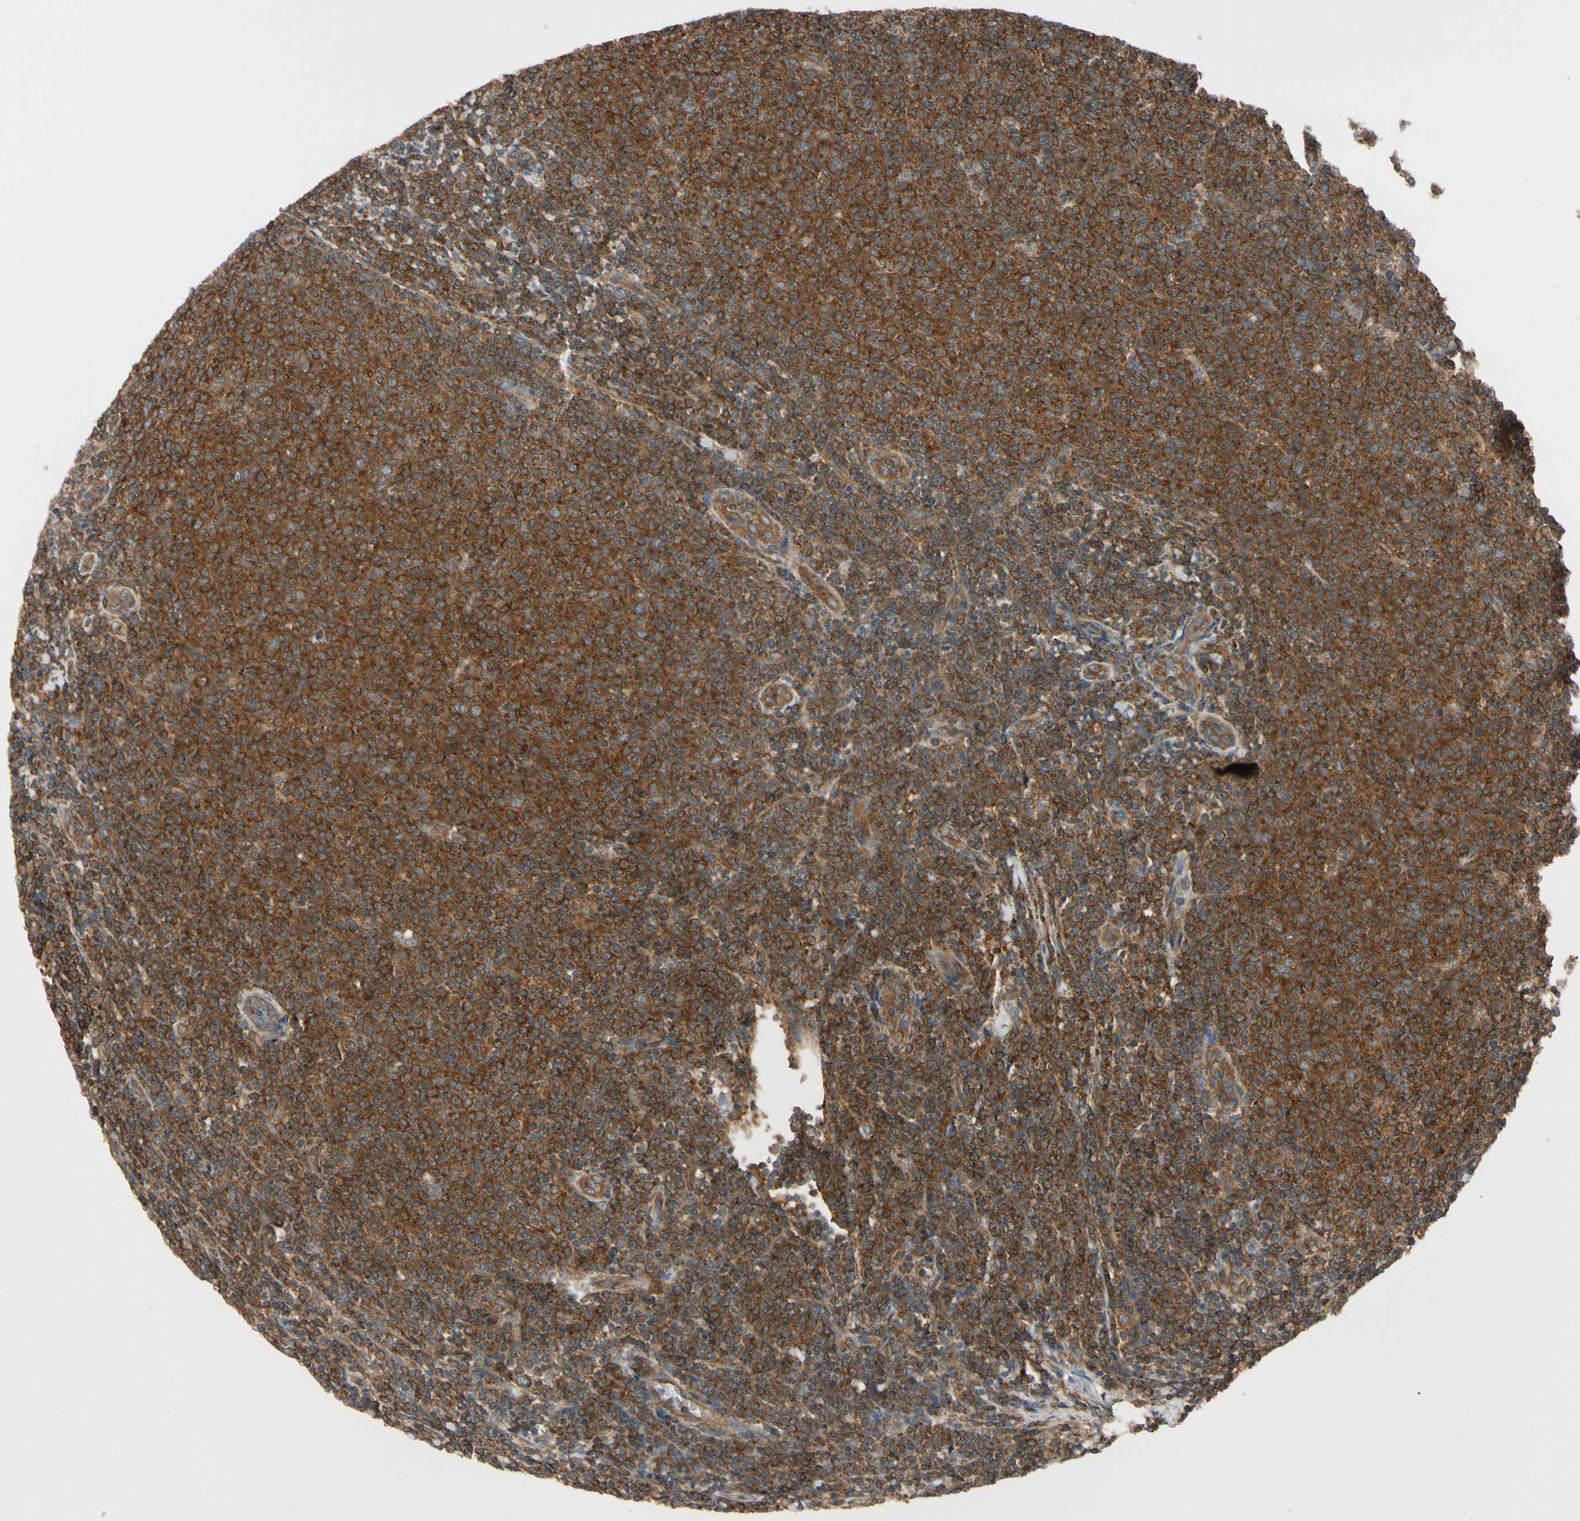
{"staining": {"intensity": "strong", "quantity": ">75%", "location": "cytoplasmic/membranous"}, "tissue": "lymphoma", "cell_type": "Tumor cells", "image_type": "cancer", "snomed": [{"axis": "morphology", "description": "Malignant lymphoma, non-Hodgkin's type, Low grade"}, {"axis": "topography", "description": "Lymph node"}], "caption": "Lymphoma tissue displays strong cytoplasmic/membranous positivity in approximately >75% of tumor cells", "gene": "EPS15", "patient": {"sex": "male", "age": 66}}